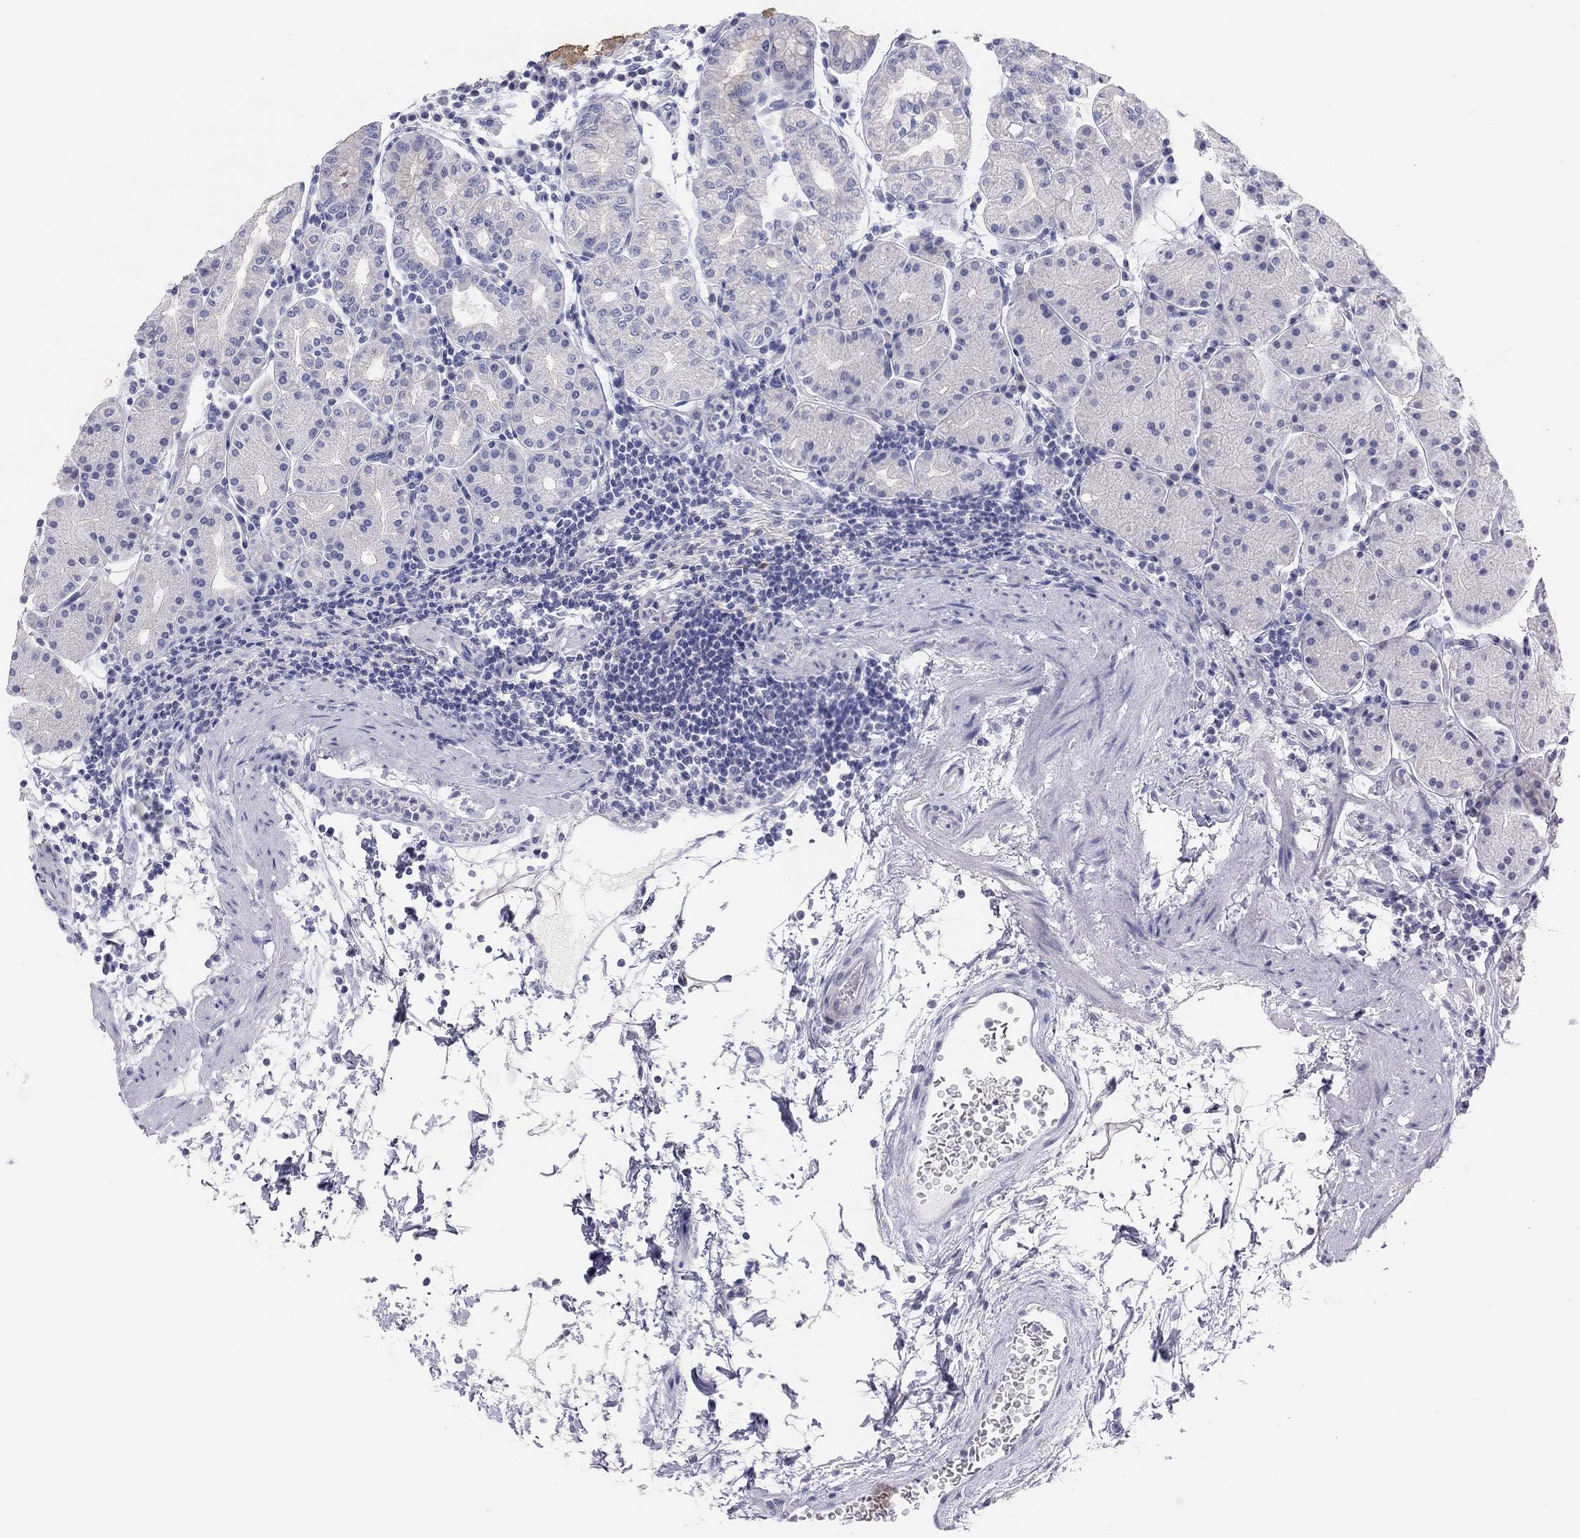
{"staining": {"intensity": "weak", "quantity": "<25%", "location": "cytoplasmic/membranous"}, "tissue": "stomach", "cell_type": "Glandular cells", "image_type": "normal", "snomed": [{"axis": "morphology", "description": "Normal tissue, NOS"}, {"axis": "topography", "description": "Stomach"}], "caption": "This is a image of immunohistochemistry (IHC) staining of unremarkable stomach, which shows no expression in glandular cells. (Stains: DAB IHC with hematoxylin counter stain, Microscopy: brightfield microscopy at high magnification).", "gene": "CPNE6", "patient": {"sex": "male", "age": 54}}